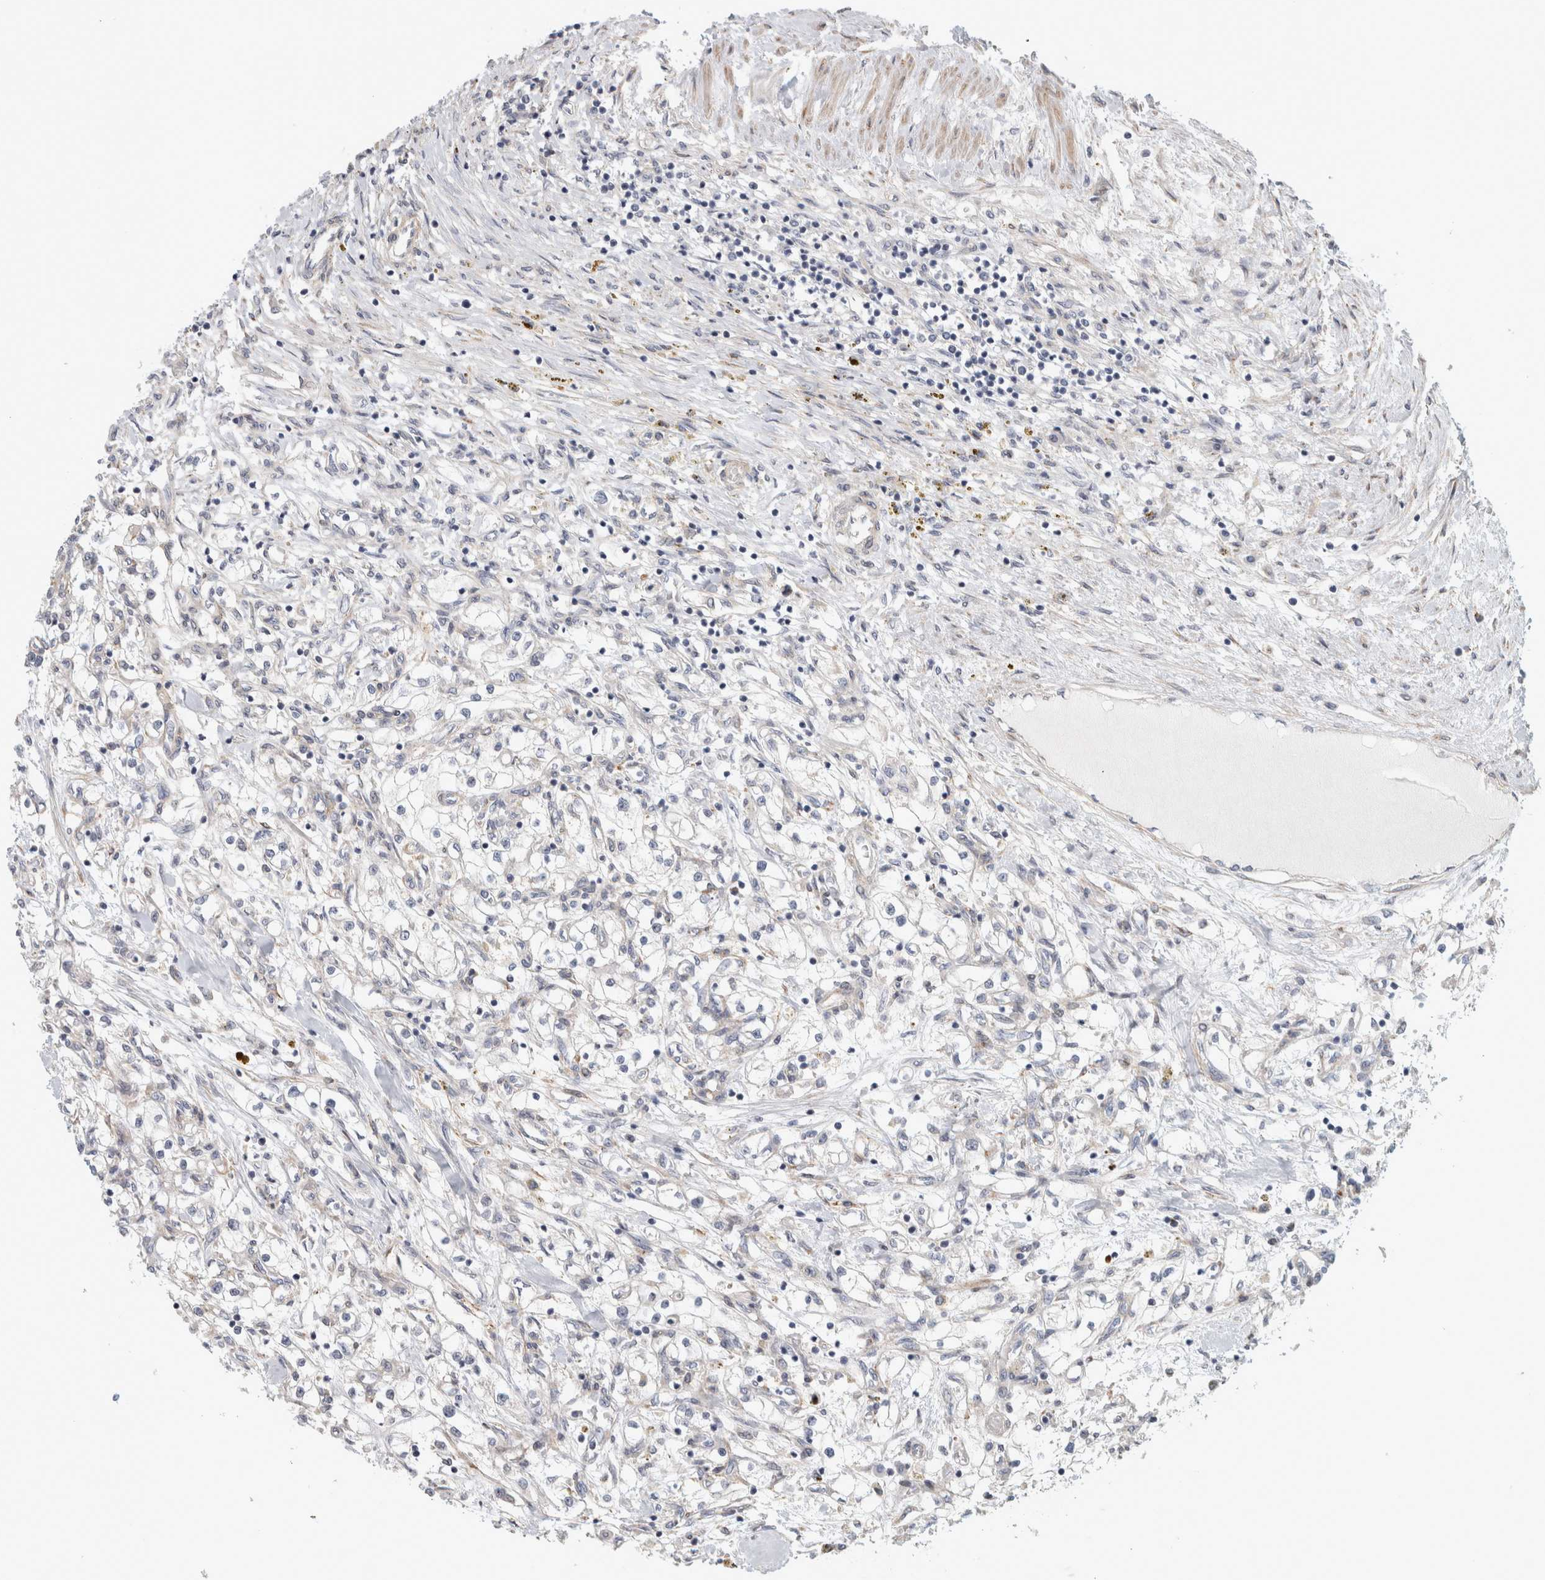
{"staining": {"intensity": "negative", "quantity": "none", "location": "none"}, "tissue": "renal cancer", "cell_type": "Tumor cells", "image_type": "cancer", "snomed": [{"axis": "morphology", "description": "Adenocarcinoma, NOS"}, {"axis": "topography", "description": "Kidney"}], "caption": "Tumor cells show no significant positivity in renal cancer. (DAB (3,3'-diaminobenzidine) immunohistochemistry (IHC), high magnification).", "gene": "ZNF804B", "patient": {"sex": "male", "age": 68}}